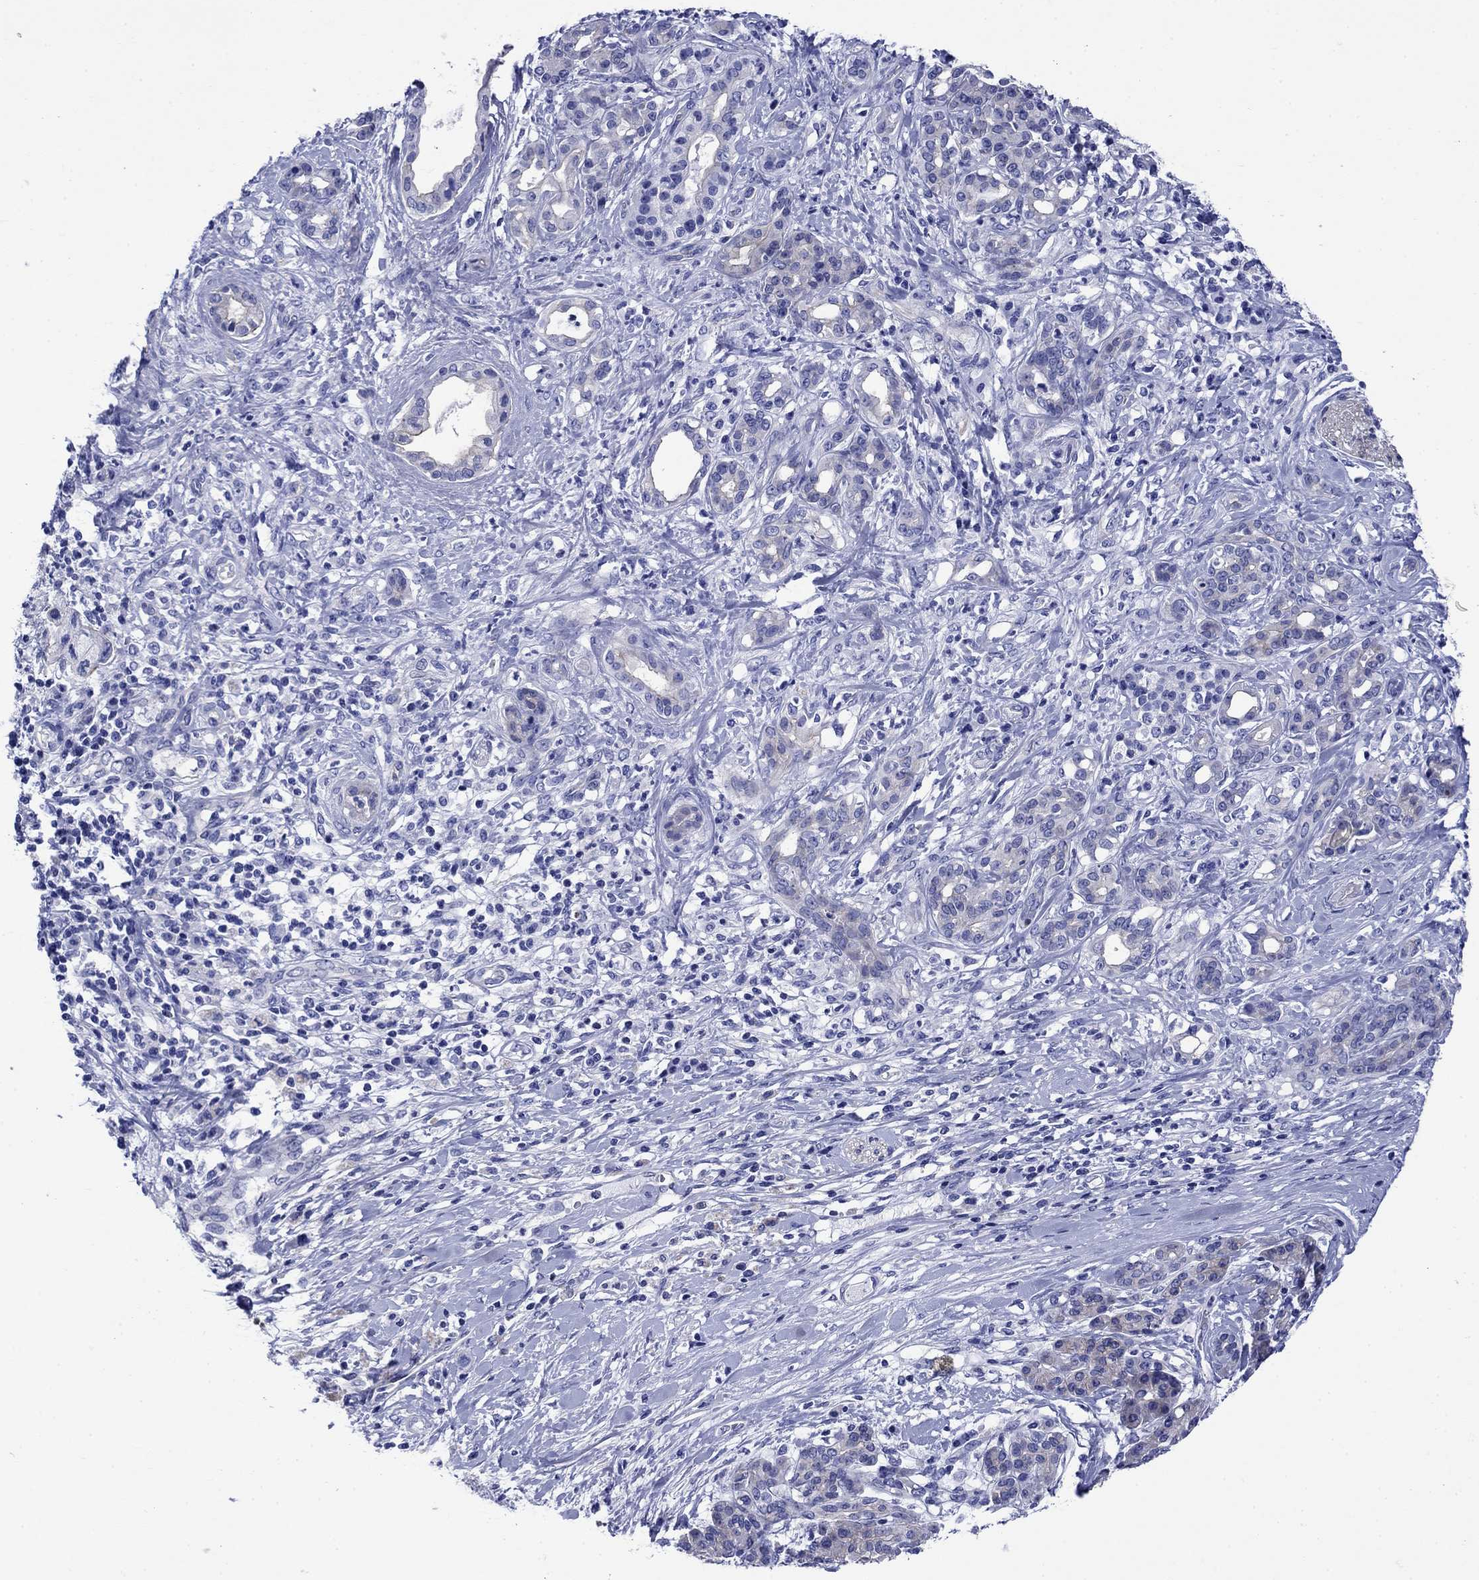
{"staining": {"intensity": "negative", "quantity": "none", "location": "none"}, "tissue": "pancreatic cancer", "cell_type": "Tumor cells", "image_type": "cancer", "snomed": [{"axis": "morphology", "description": "Adenocarcinoma, NOS"}, {"axis": "topography", "description": "Pancreas"}], "caption": "Immunohistochemistry (IHC) histopathology image of pancreatic cancer (adenocarcinoma) stained for a protein (brown), which demonstrates no positivity in tumor cells. (Immunohistochemistry (IHC), brightfield microscopy, high magnification).", "gene": "SLC1A2", "patient": {"sex": "female", "age": 56}}